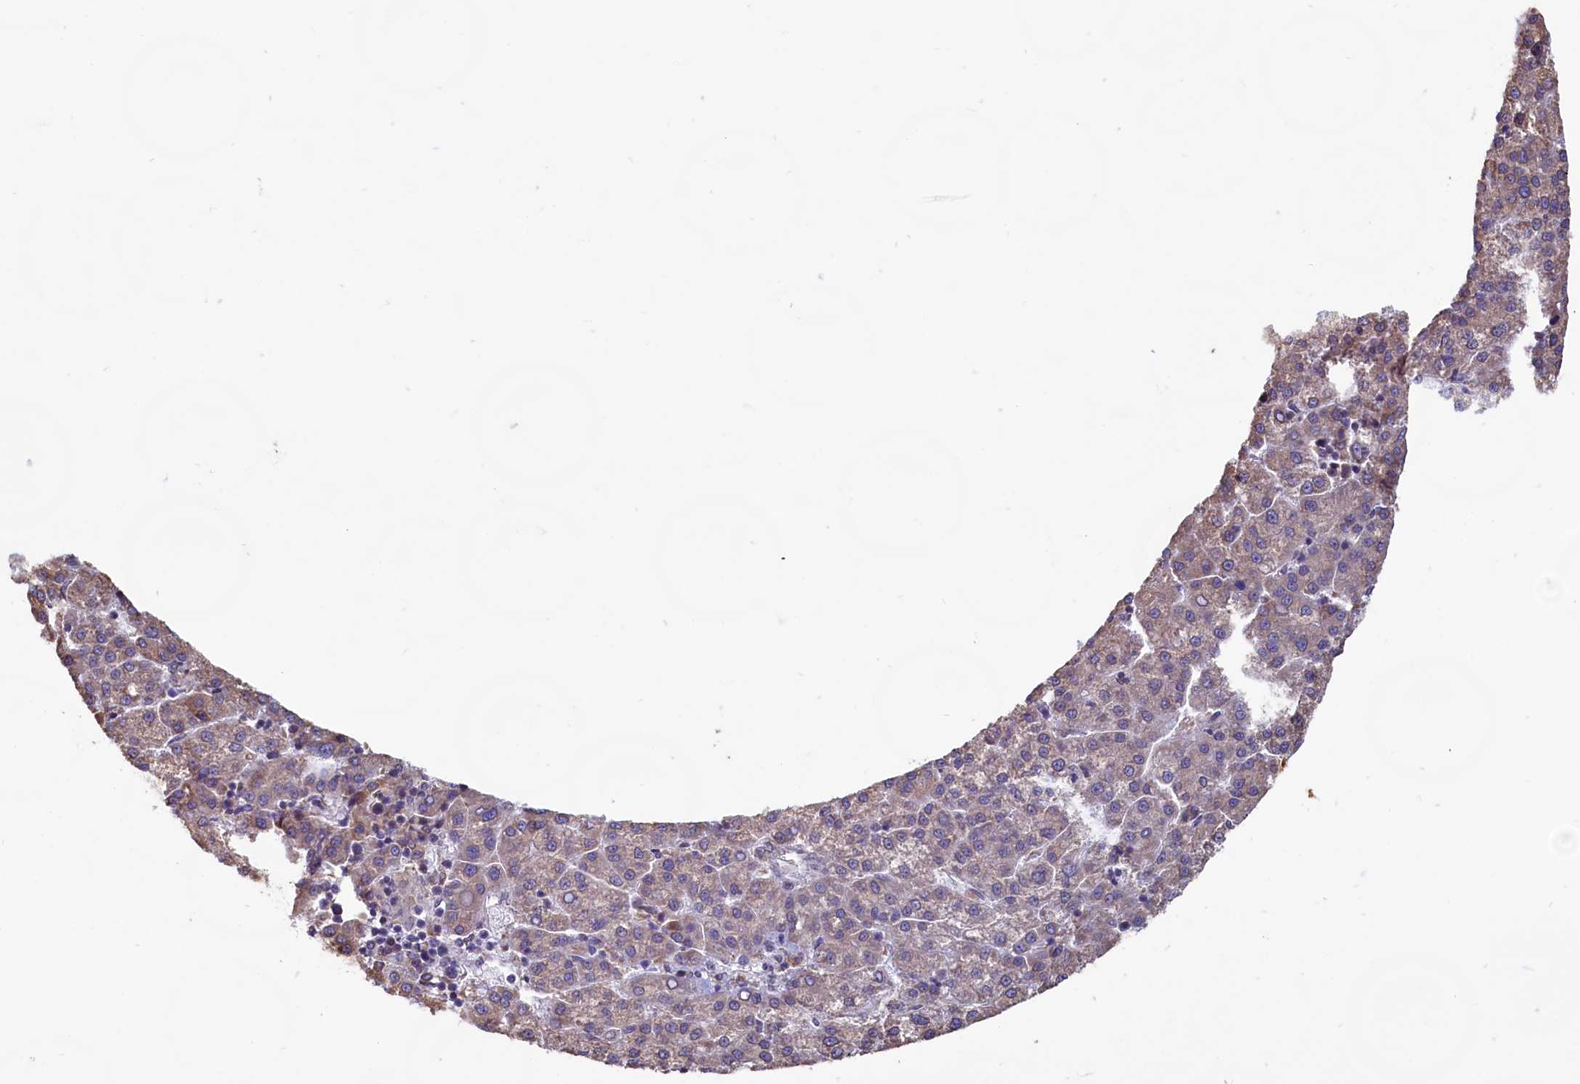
{"staining": {"intensity": "weak", "quantity": "25%-75%", "location": "cytoplasmic/membranous"}, "tissue": "liver cancer", "cell_type": "Tumor cells", "image_type": "cancer", "snomed": [{"axis": "morphology", "description": "Carcinoma, Hepatocellular, NOS"}, {"axis": "topography", "description": "Liver"}], "caption": "This micrograph reveals immunohistochemistry (IHC) staining of hepatocellular carcinoma (liver), with low weak cytoplasmic/membranous expression in about 25%-75% of tumor cells.", "gene": "TBC1D19", "patient": {"sex": "female", "age": 58}}